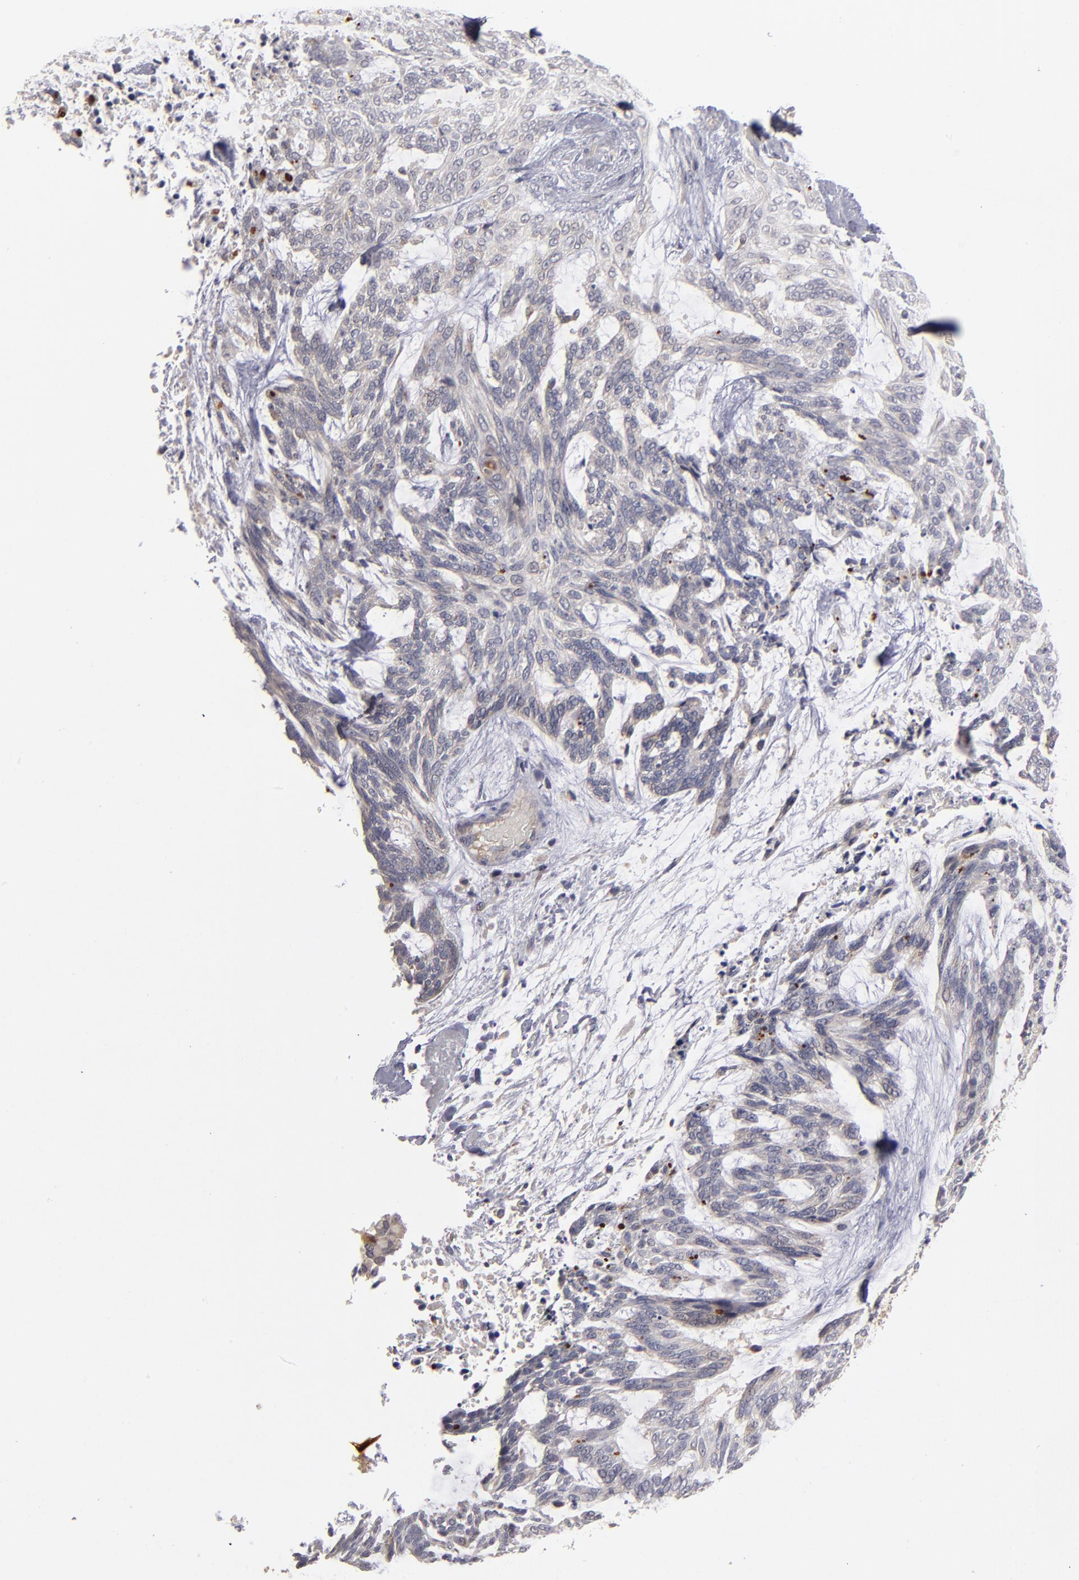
{"staining": {"intensity": "negative", "quantity": "none", "location": "none"}, "tissue": "skin cancer", "cell_type": "Tumor cells", "image_type": "cancer", "snomed": [{"axis": "morphology", "description": "Normal tissue, NOS"}, {"axis": "morphology", "description": "Basal cell carcinoma"}, {"axis": "topography", "description": "Skin"}], "caption": "Immunohistochemical staining of skin cancer (basal cell carcinoma) exhibits no significant positivity in tumor cells.", "gene": "EXD2", "patient": {"sex": "female", "age": 71}}